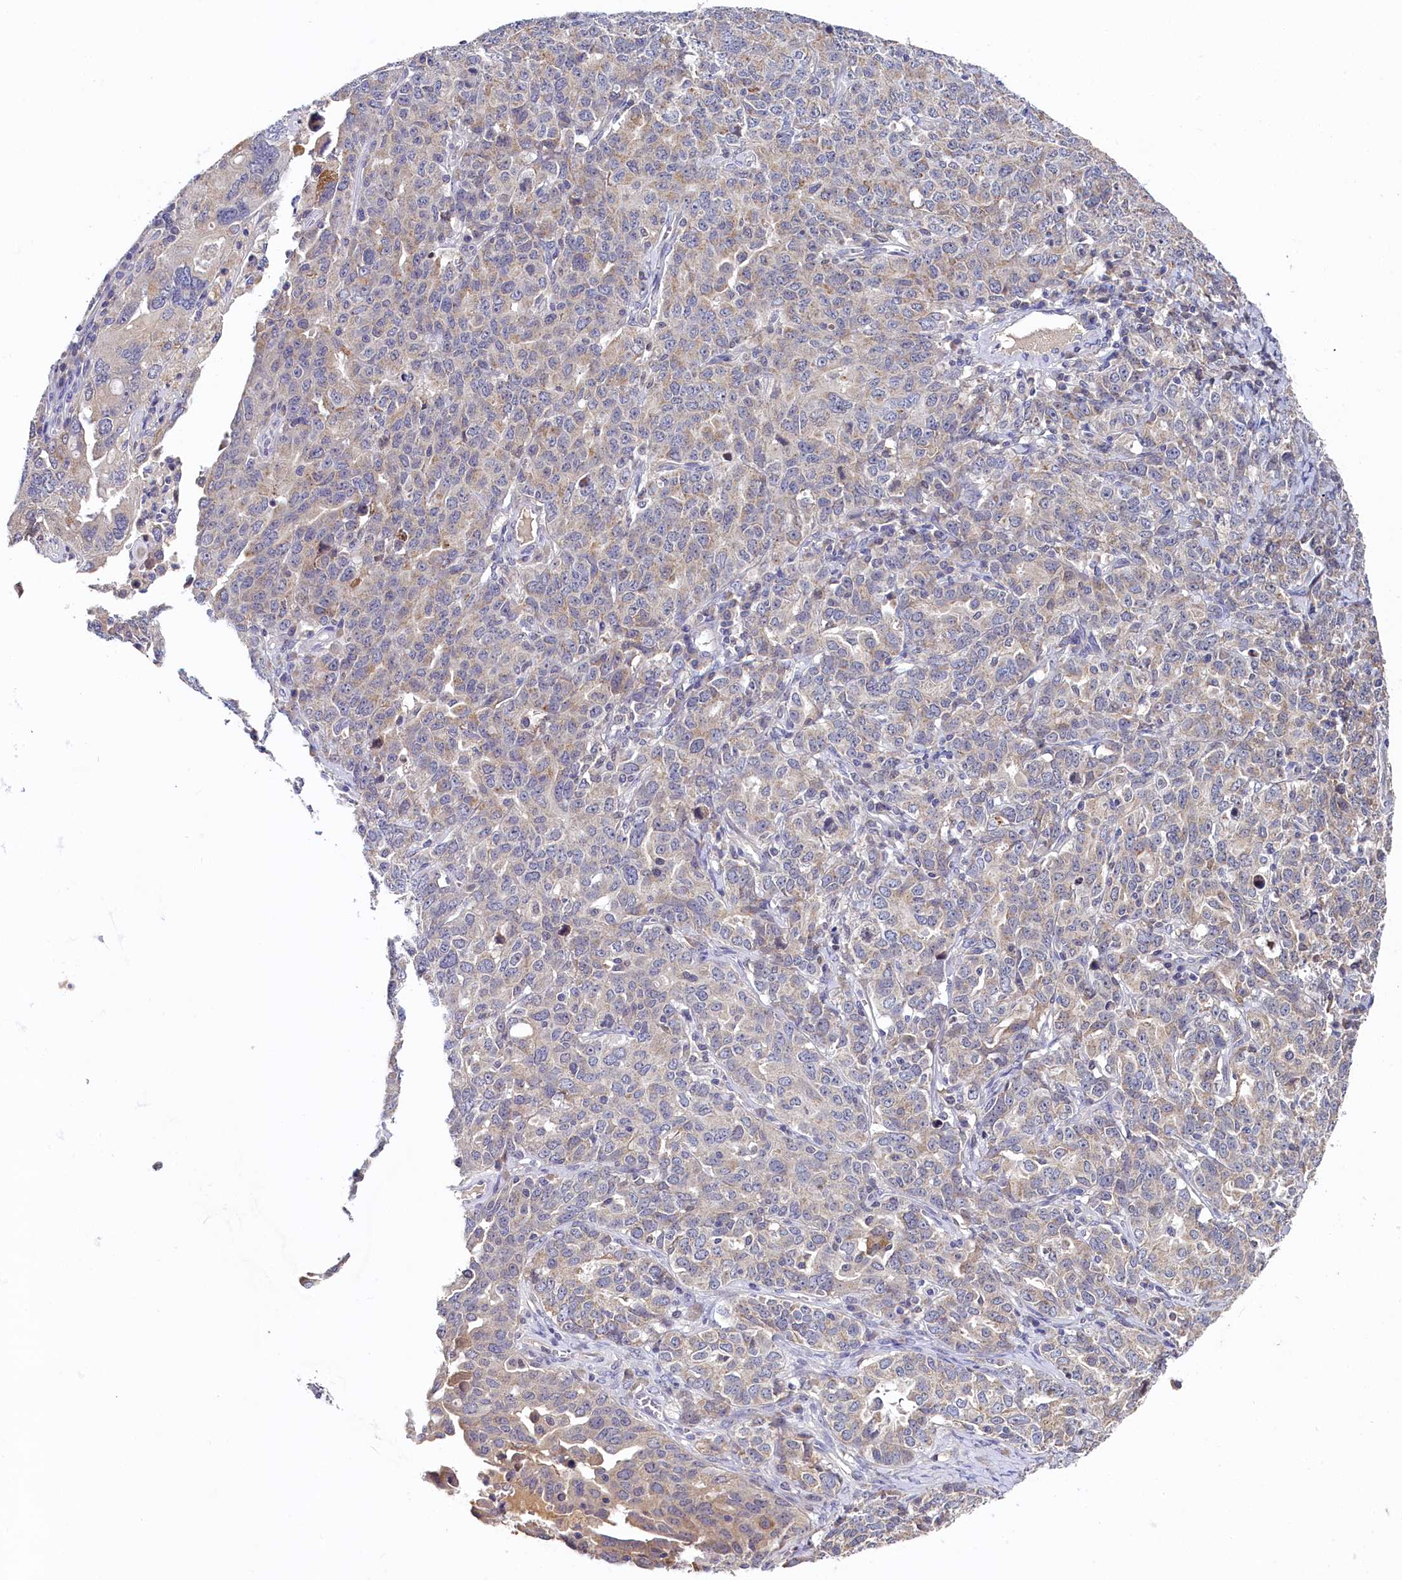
{"staining": {"intensity": "weak", "quantity": "25%-75%", "location": "cytoplasmic/membranous"}, "tissue": "ovarian cancer", "cell_type": "Tumor cells", "image_type": "cancer", "snomed": [{"axis": "morphology", "description": "Carcinoma, endometroid"}, {"axis": "topography", "description": "Ovary"}], "caption": "The histopathology image displays staining of endometroid carcinoma (ovarian), revealing weak cytoplasmic/membranous protein expression (brown color) within tumor cells. (DAB = brown stain, brightfield microscopy at high magnification).", "gene": "SPINK9", "patient": {"sex": "female", "age": 62}}